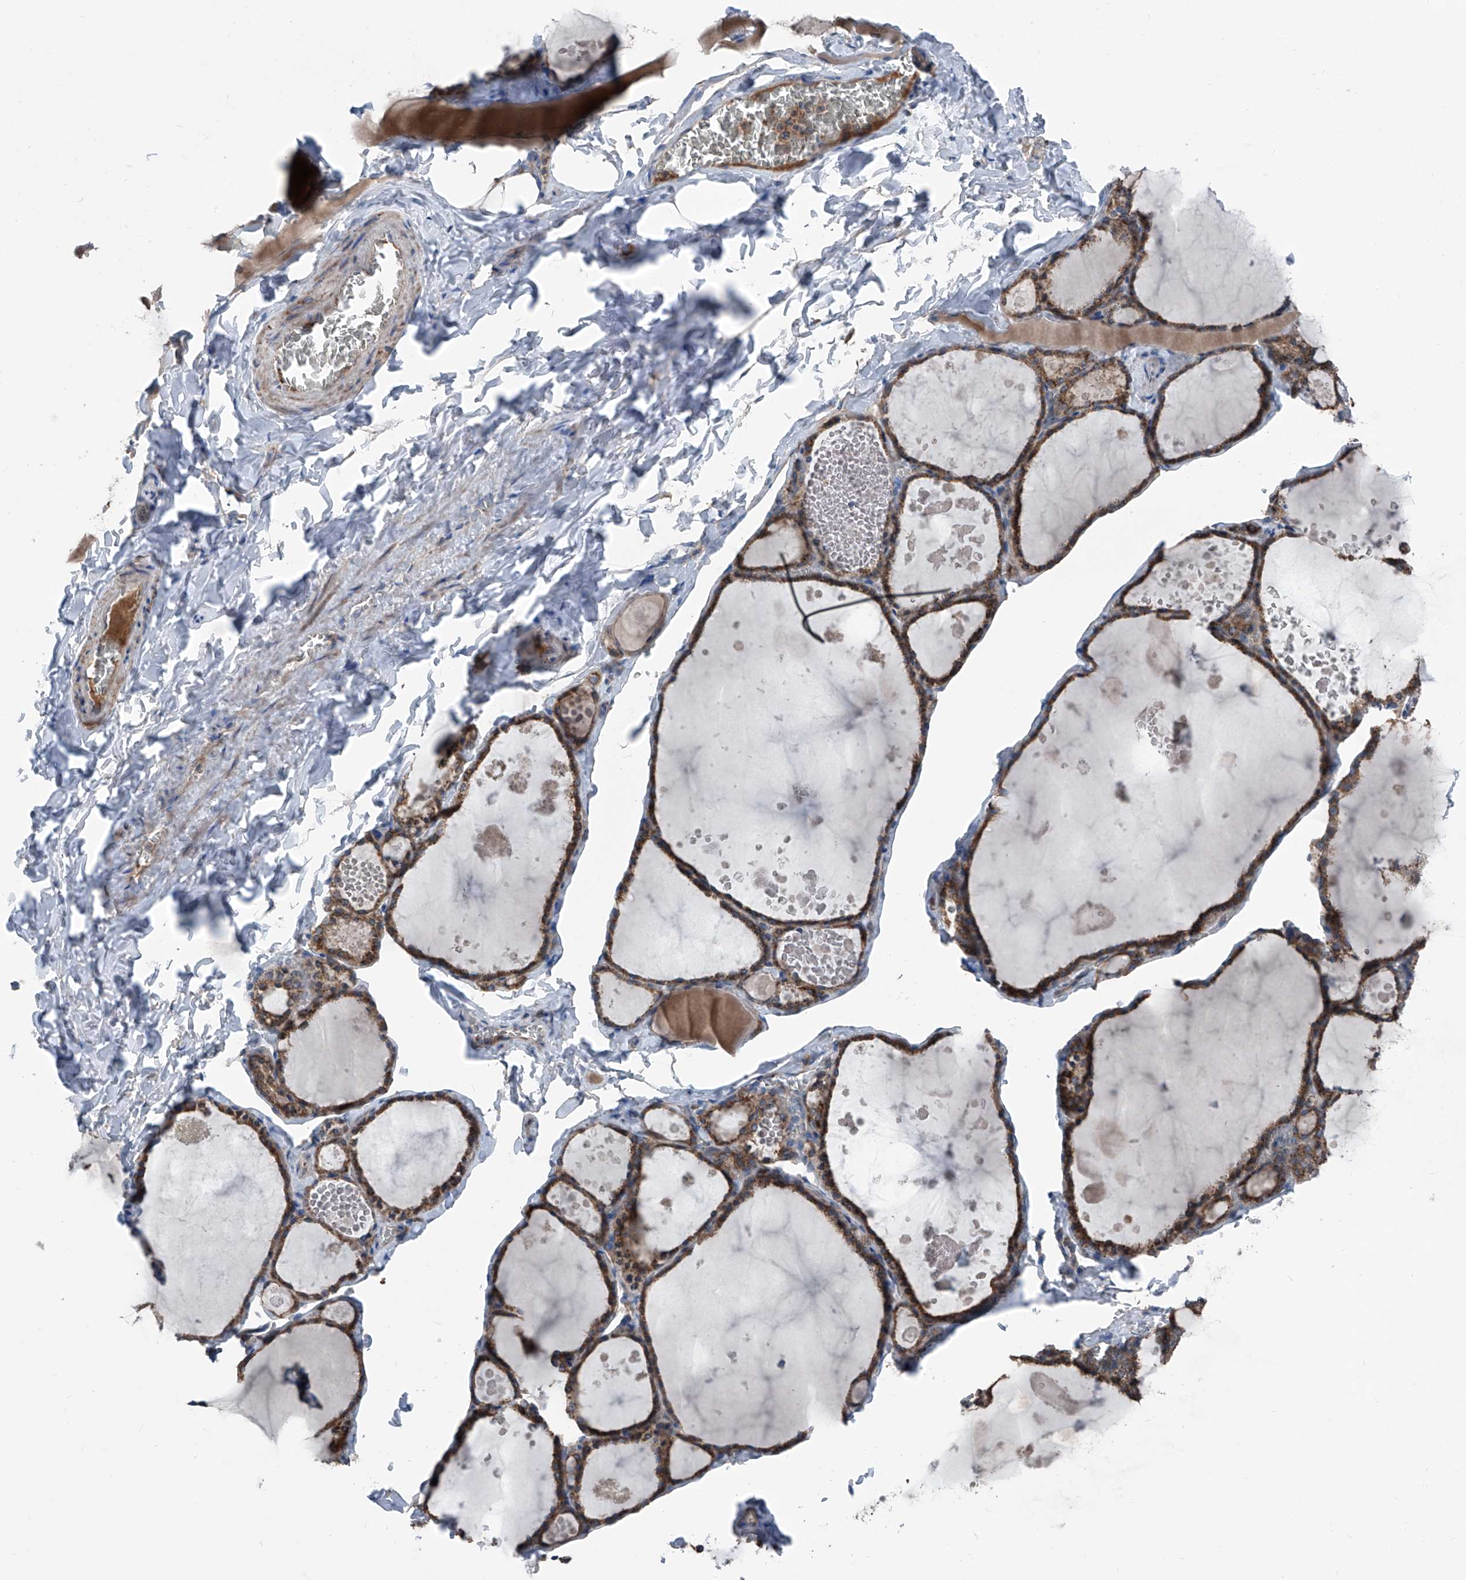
{"staining": {"intensity": "strong", "quantity": ">75%", "location": "cytoplasmic/membranous"}, "tissue": "thyroid gland", "cell_type": "Glandular cells", "image_type": "normal", "snomed": [{"axis": "morphology", "description": "Normal tissue, NOS"}, {"axis": "topography", "description": "Thyroid gland"}], "caption": "A brown stain labels strong cytoplasmic/membranous positivity of a protein in glandular cells of benign human thyroid gland. The staining was performed using DAB (3,3'-diaminobenzidine), with brown indicating positive protein expression. Nuclei are stained blue with hematoxylin.", "gene": "GPAT3", "patient": {"sex": "male", "age": 56}}